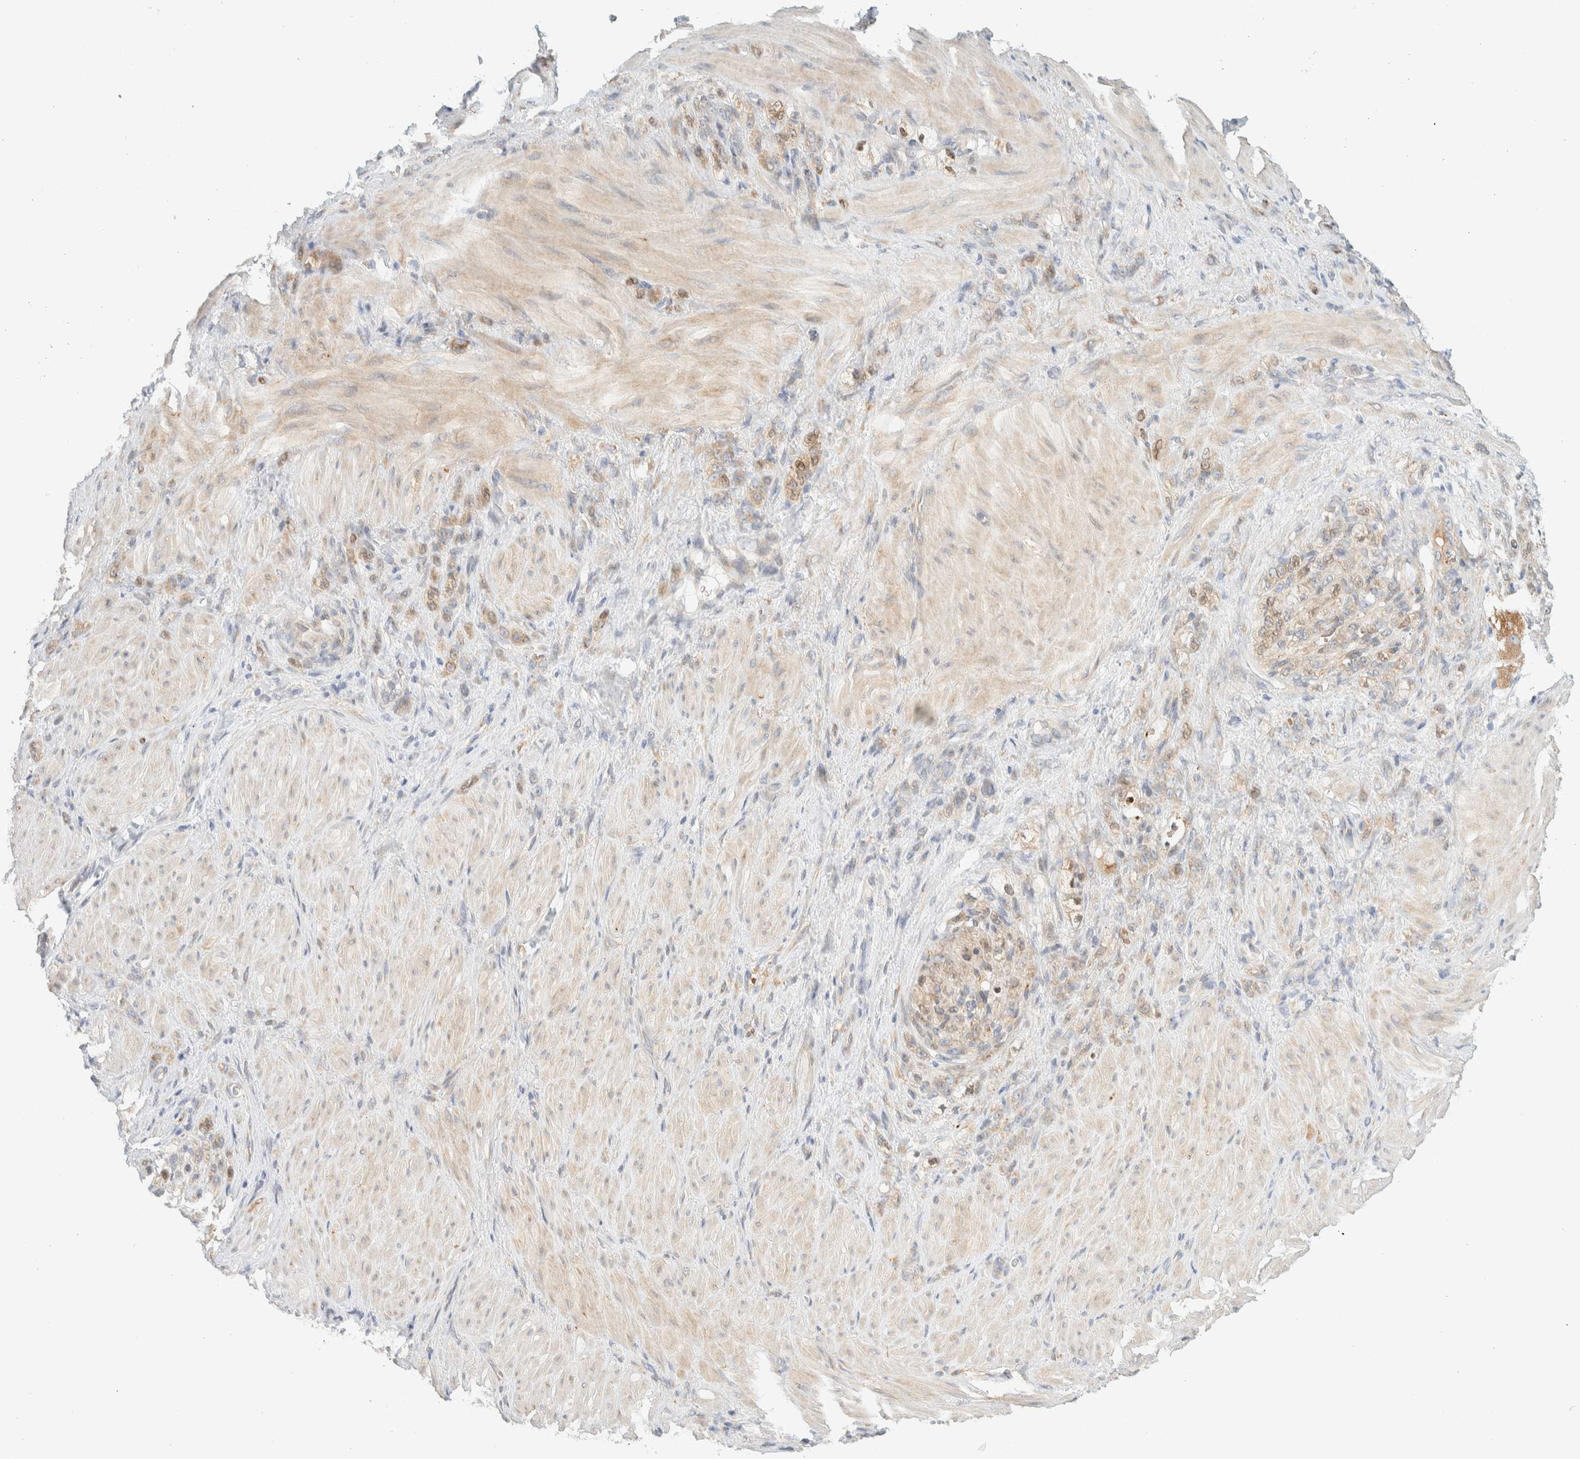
{"staining": {"intensity": "moderate", "quantity": ">75%", "location": "cytoplasmic/membranous"}, "tissue": "stomach cancer", "cell_type": "Tumor cells", "image_type": "cancer", "snomed": [{"axis": "morphology", "description": "Normal tissue, NOS"}, {"axis": "morphology", "description": "Adenocarcinoma, NOS"}, {"axis": "topography", "description": "Stomach"}], "caption": "Moderate cytoplasmic/membranous expression is present in approximately >75% of tumor cells in adenocarcinoma (stomach).", "gene": "NT5C", "patient": {"sex": "male", "age": 82}}